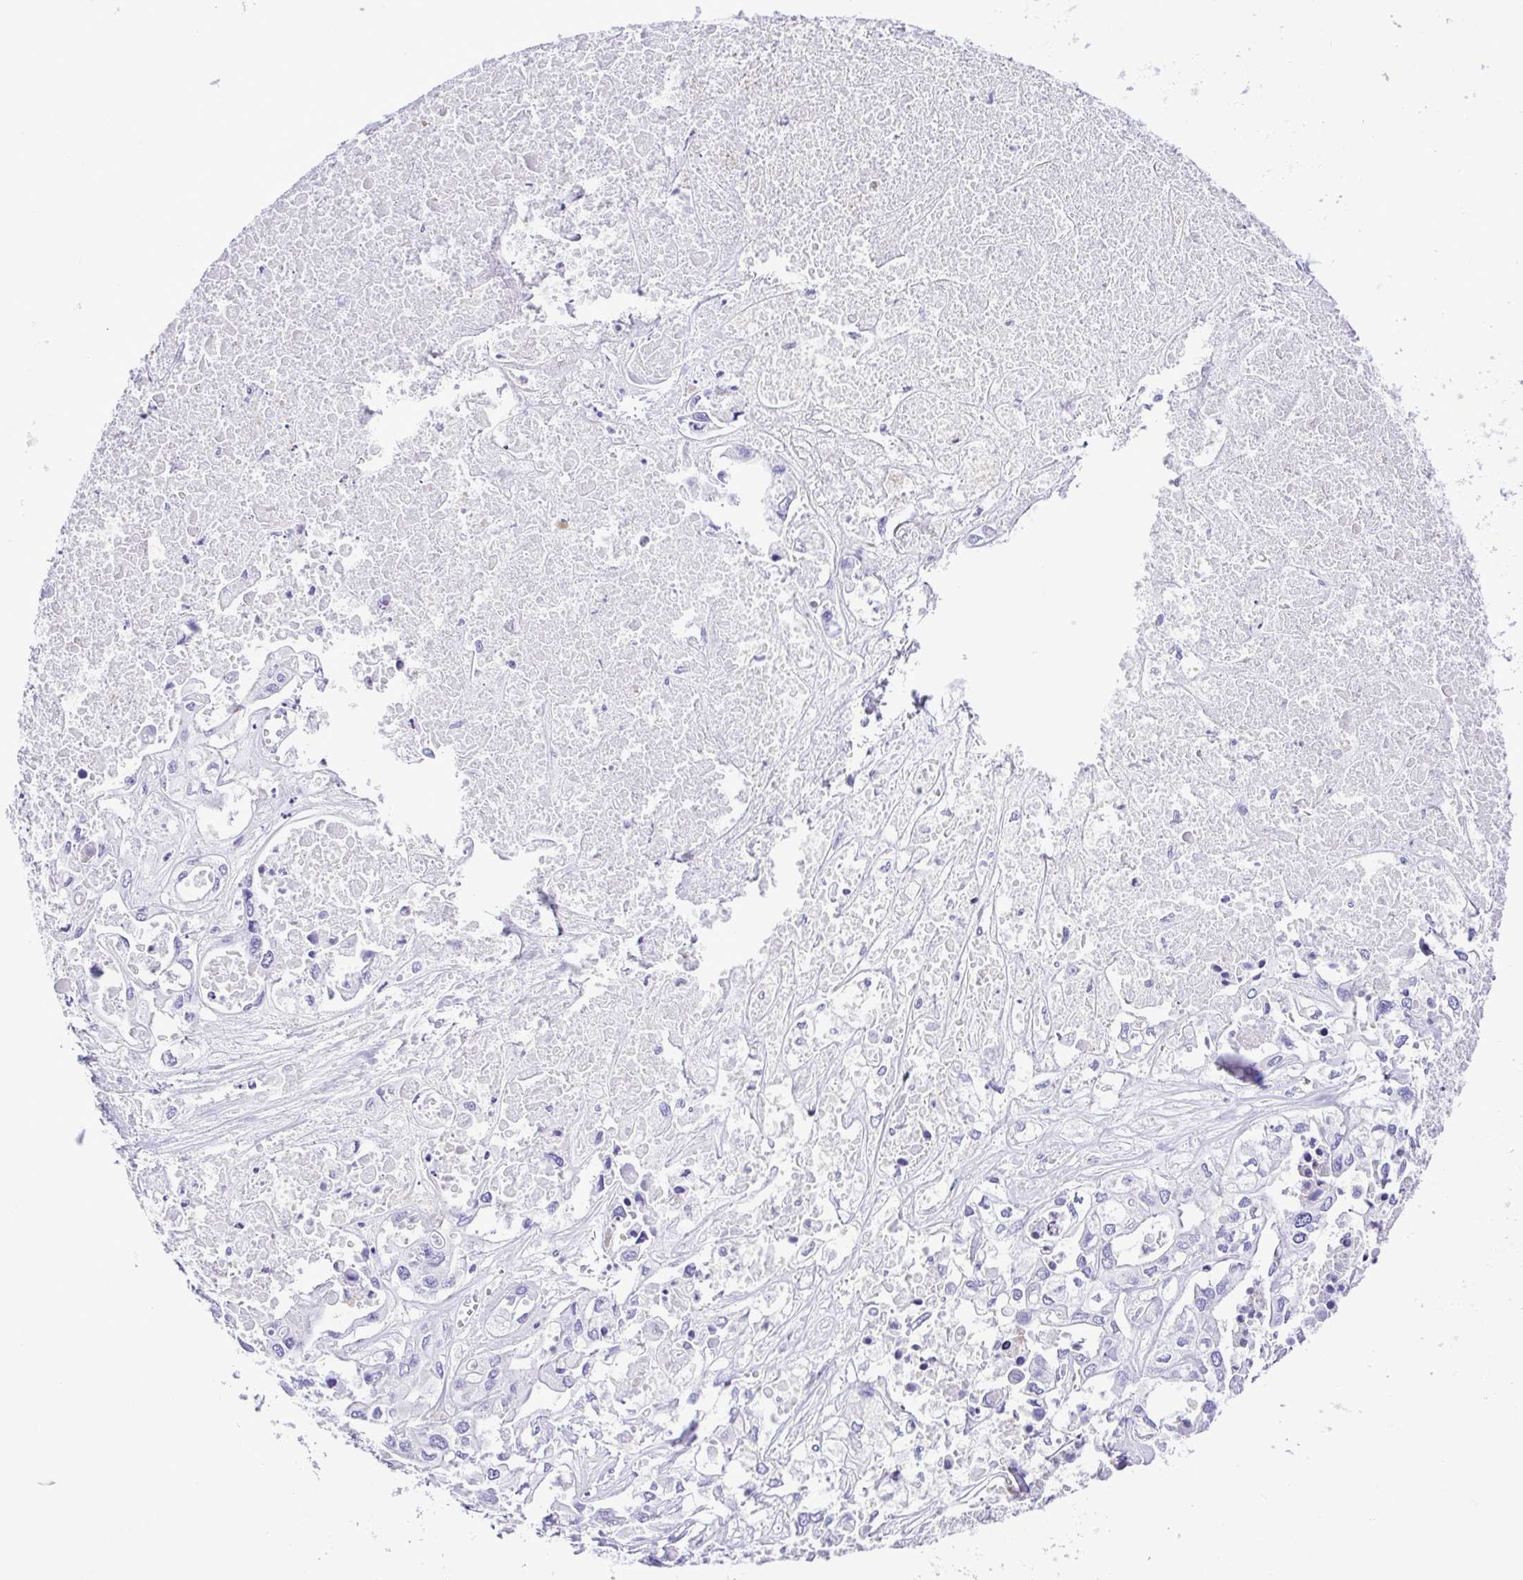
{"staining": {"intensity": "negative", "quantity": "none", "location": "none"}, "tissue": "liver cancer", "cell_type": "Tumor cells", "image_type": "cancer", "snomed": [{"axis": "morphology", "description": "Cholangiocarcinoma"}, {"axis": "topography", "description": "Liver"}], "caption": "Human liver cancer (cholangiocarcinoma) stained for a protein using immunohistochemistry (IHC) displays no positivity in tumor cells.", "gene": "SYT1", "patient": {"sex": "female", "age": 64}}